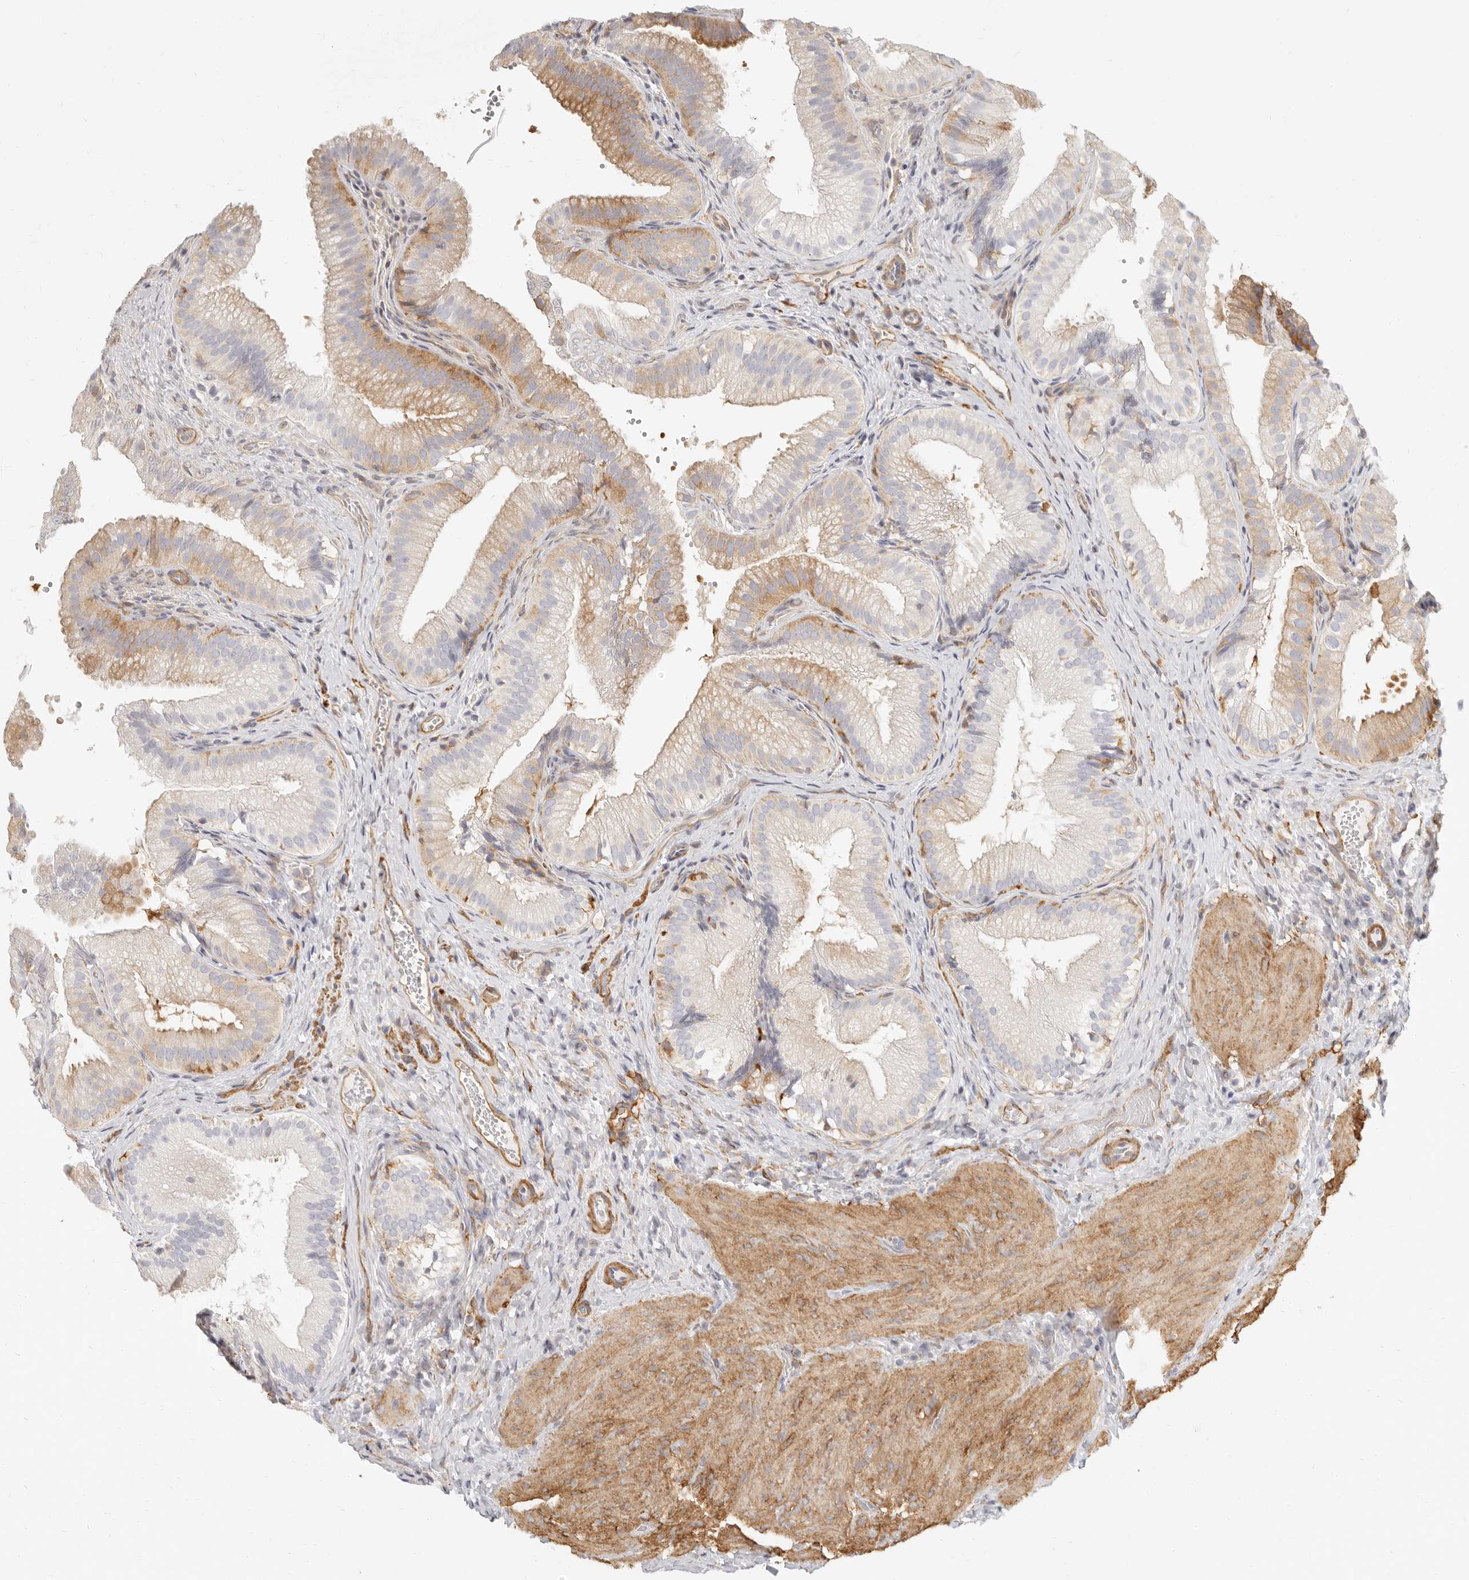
{"staining": {"intensity": "moderate", "quantity": "<25%", "location": "cytoplasmic/membranous"}, "tissue": "gallbladder", "cell_type": "Glandular cells", "image_type": "normal", "snomed": [{"axis": "morphology", "description": "Normal tissue, NOS"}, {"axis": "topography", "description": "Gallbladder"}], "caption": "Human gallbladder stained for a protein (brown) demonstrates moderate cytoplasmic/membranous positive staining in about <25% of glandular cells.", "gene": "NIBAN1", "patient": {"sex": "female", "age": 30}}